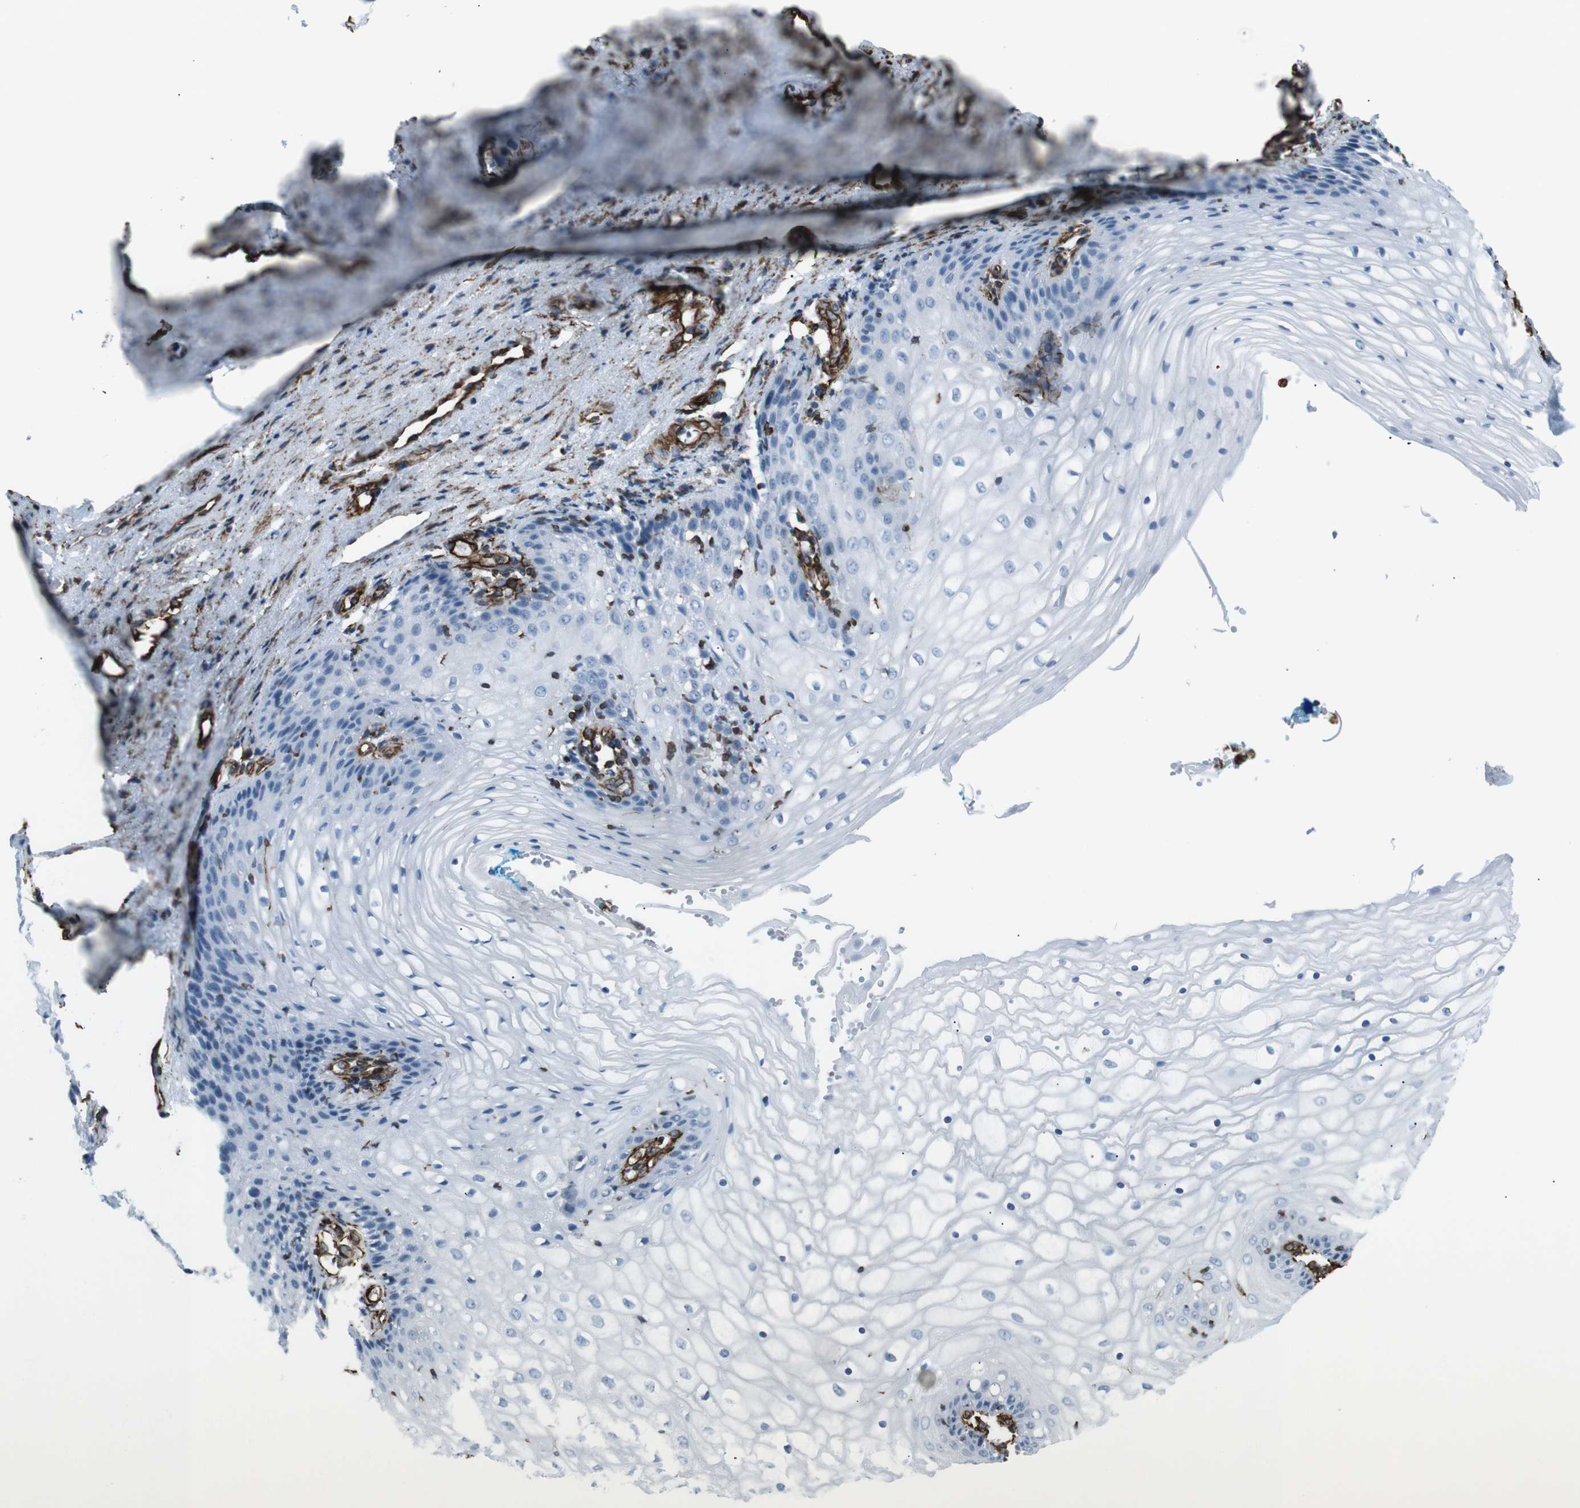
{"staining": {"intensity": "negative", "quantity": "none", "location": "none"}, "tissue": "vagina", "cell_type": "Squamous epithelial cells", "image_type": "normal", "snomed": [{"axis": "morphology", "description": "Normal tissue, NOS"}, {"axis": "topography", "description": "Vagina"}], "caption": "IHC micrograph of normal vagina: human vagina stained with DAB shows no significant protein staining in squamous epithelial cells.", "gene": "ZDHHC6", "patient": {"sex": "female", "age": 34}}